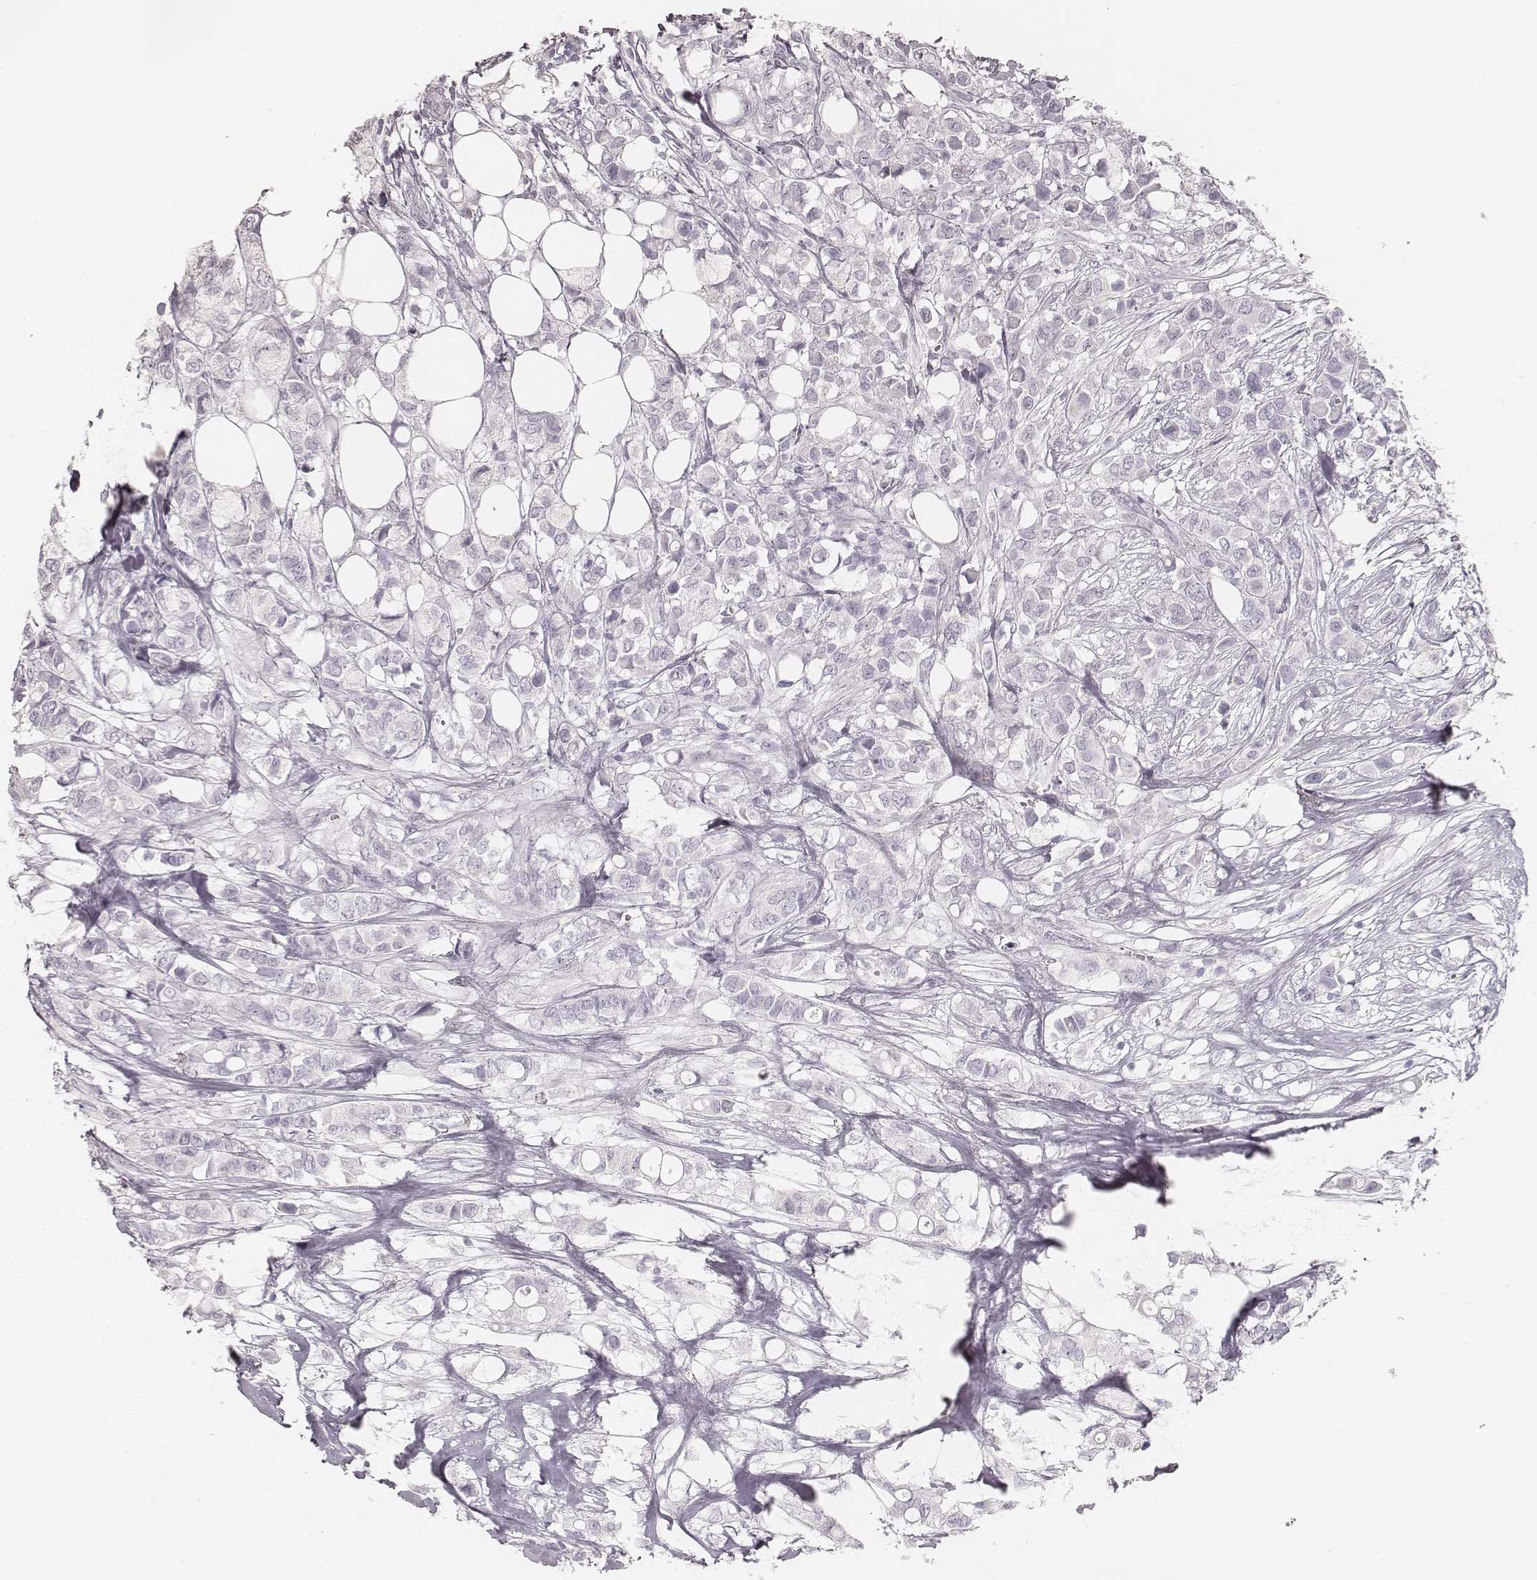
{"staining": {"intensity": "negative", "quantity": "none", "location": "none"}, "tissue": "breast cancer", "cell_type": "Tumor cells", "image_type": "cancer", "snomed": [{"axis": "morphology", "description": "Duct carcinoma"}, {"axis": "topography", "description": "Breast"}], "caption": "Immunohistochemistry (IHC) photomicrograph of breast cancer (infiltrating ductal carcinoma) stained for a protein (brown), which displays no expression in tumor cells. (DAB immunohistochemistry (IHC) with hematoxylin counter stain).", "gene": "KRT82", "patient": {"sex": "female", "age": 85}}